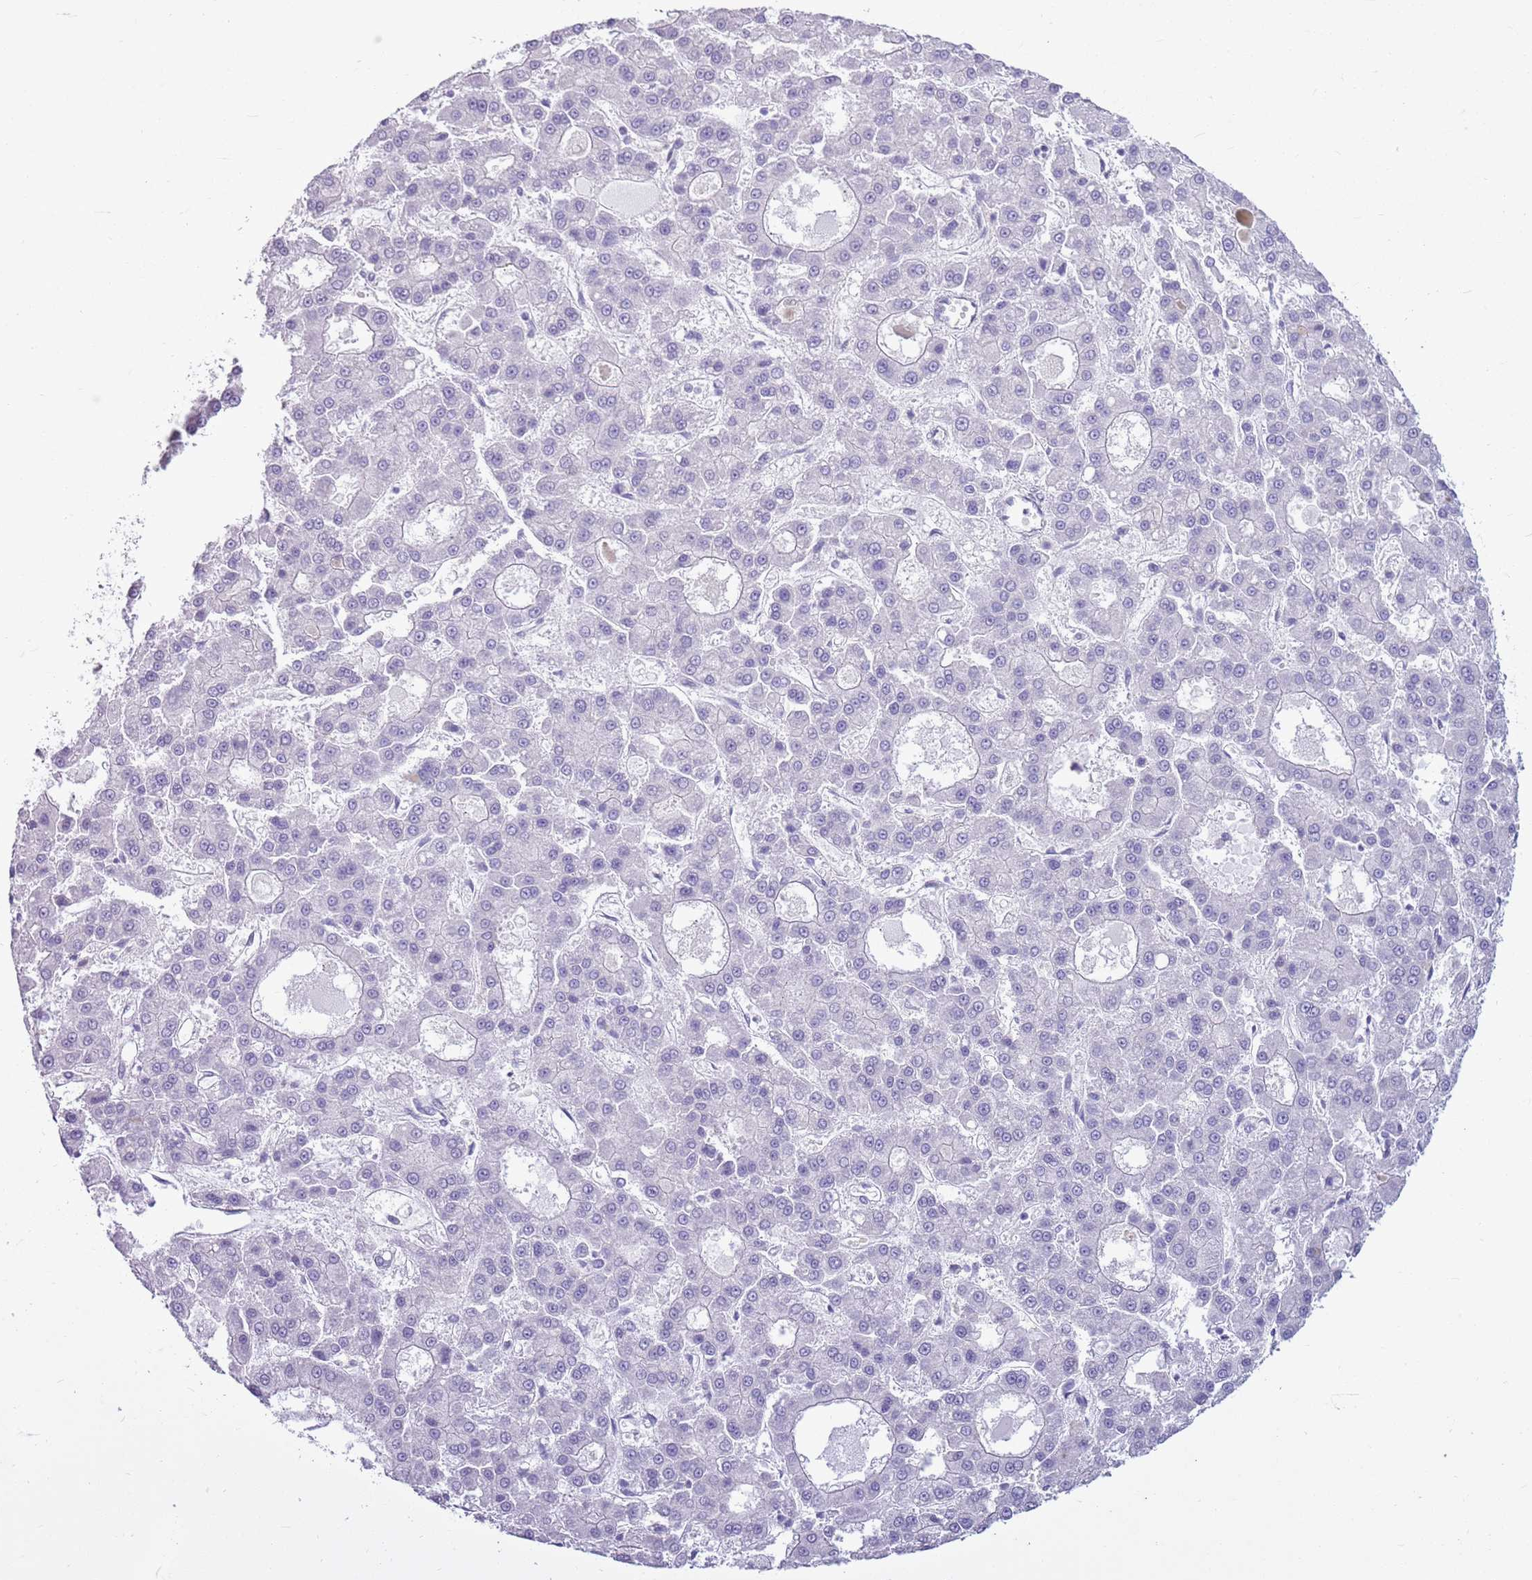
{"staining": {"intensity": "negative", "quantity": "none", "location": "none"}, "tissue": "liver cancer", "cell_type": "Tumor cells", "image_type": "cancer", "snomed": [{"axis": "morphology", "description": "Carcinoma, Hepatocellular, NOS"}, {"axis": "topography", "description": "Liver"}], "caption": "A micrograph of human liver cancer is negative for staining in tumor cells.", "gene": "PARP8", "patient": {"sex": "male", "age": 70}}